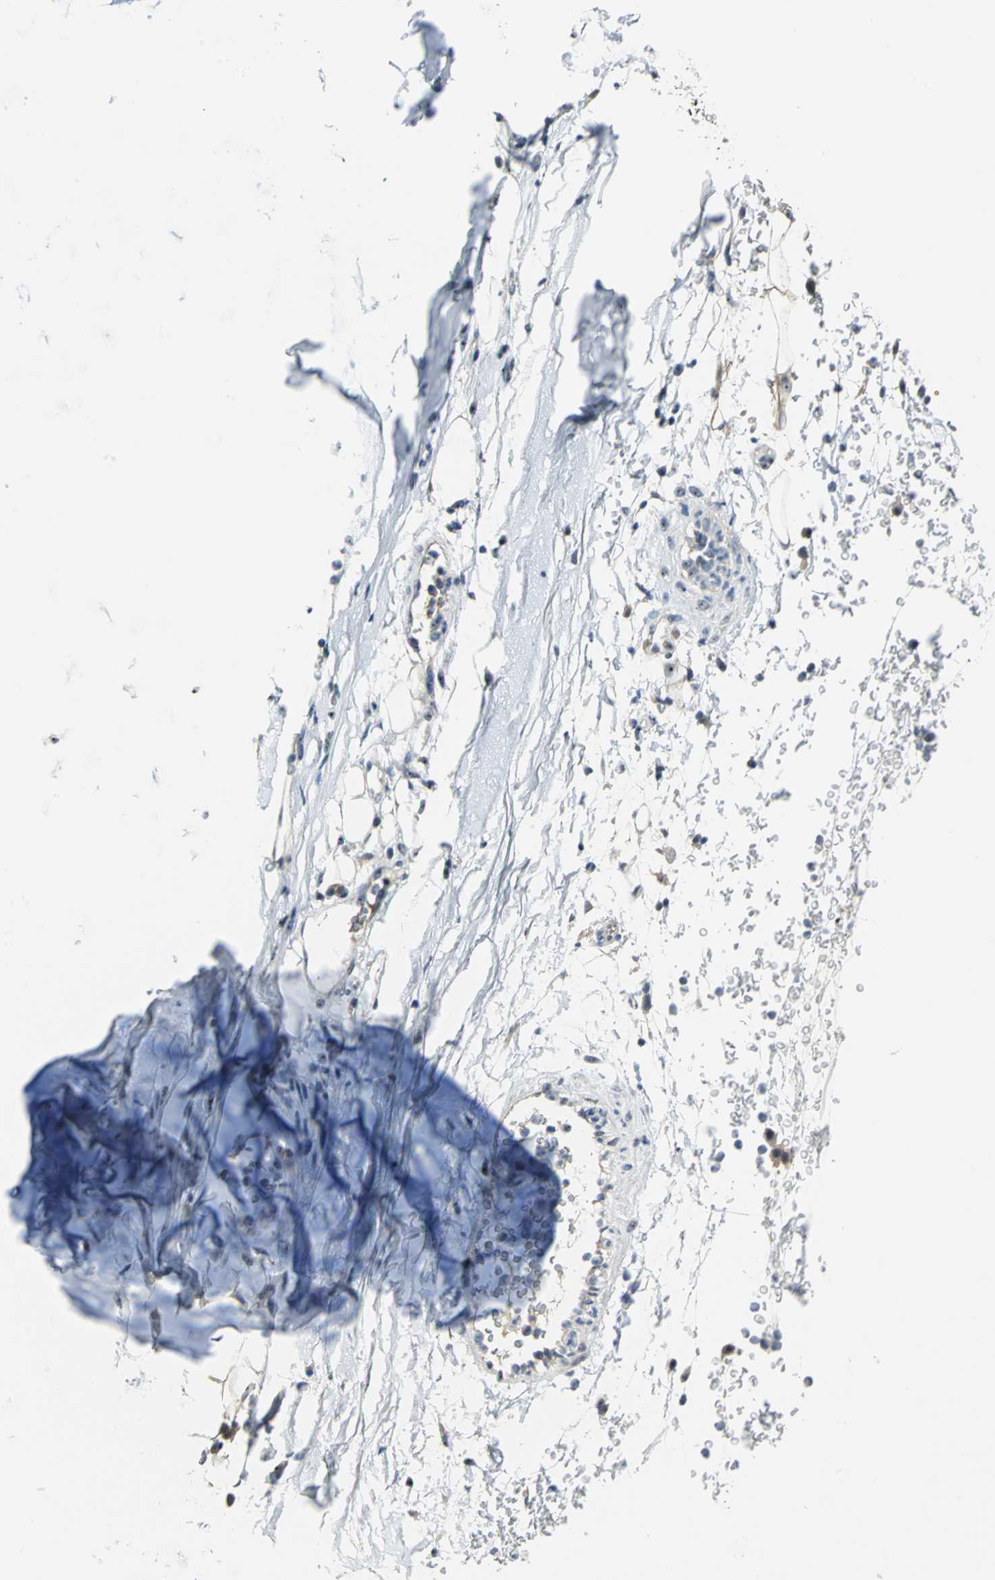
{"staining": {"intensity": "moderate", "quantity": ">75%", "location": "nuclear"}, "tissue": "adipose tissue", "cell_type": "Adipocytes", "image_type": "normal", "snomed": [{"axis": "morphology", "description": "Normal tissue, NOS"}, {"axis": "topography", "description": "Cartilage tissue"}, {"axis": "topography", "description": "Bronchus"}], "caption": "Adipocytes reveal medium levels of moderate nuclear expression in about >75% of cells in benign adipose tissue. Nuclei are stained in blue.", "gene": "MYBBP1A", "patient": {"sex": "female", "age": 73}}